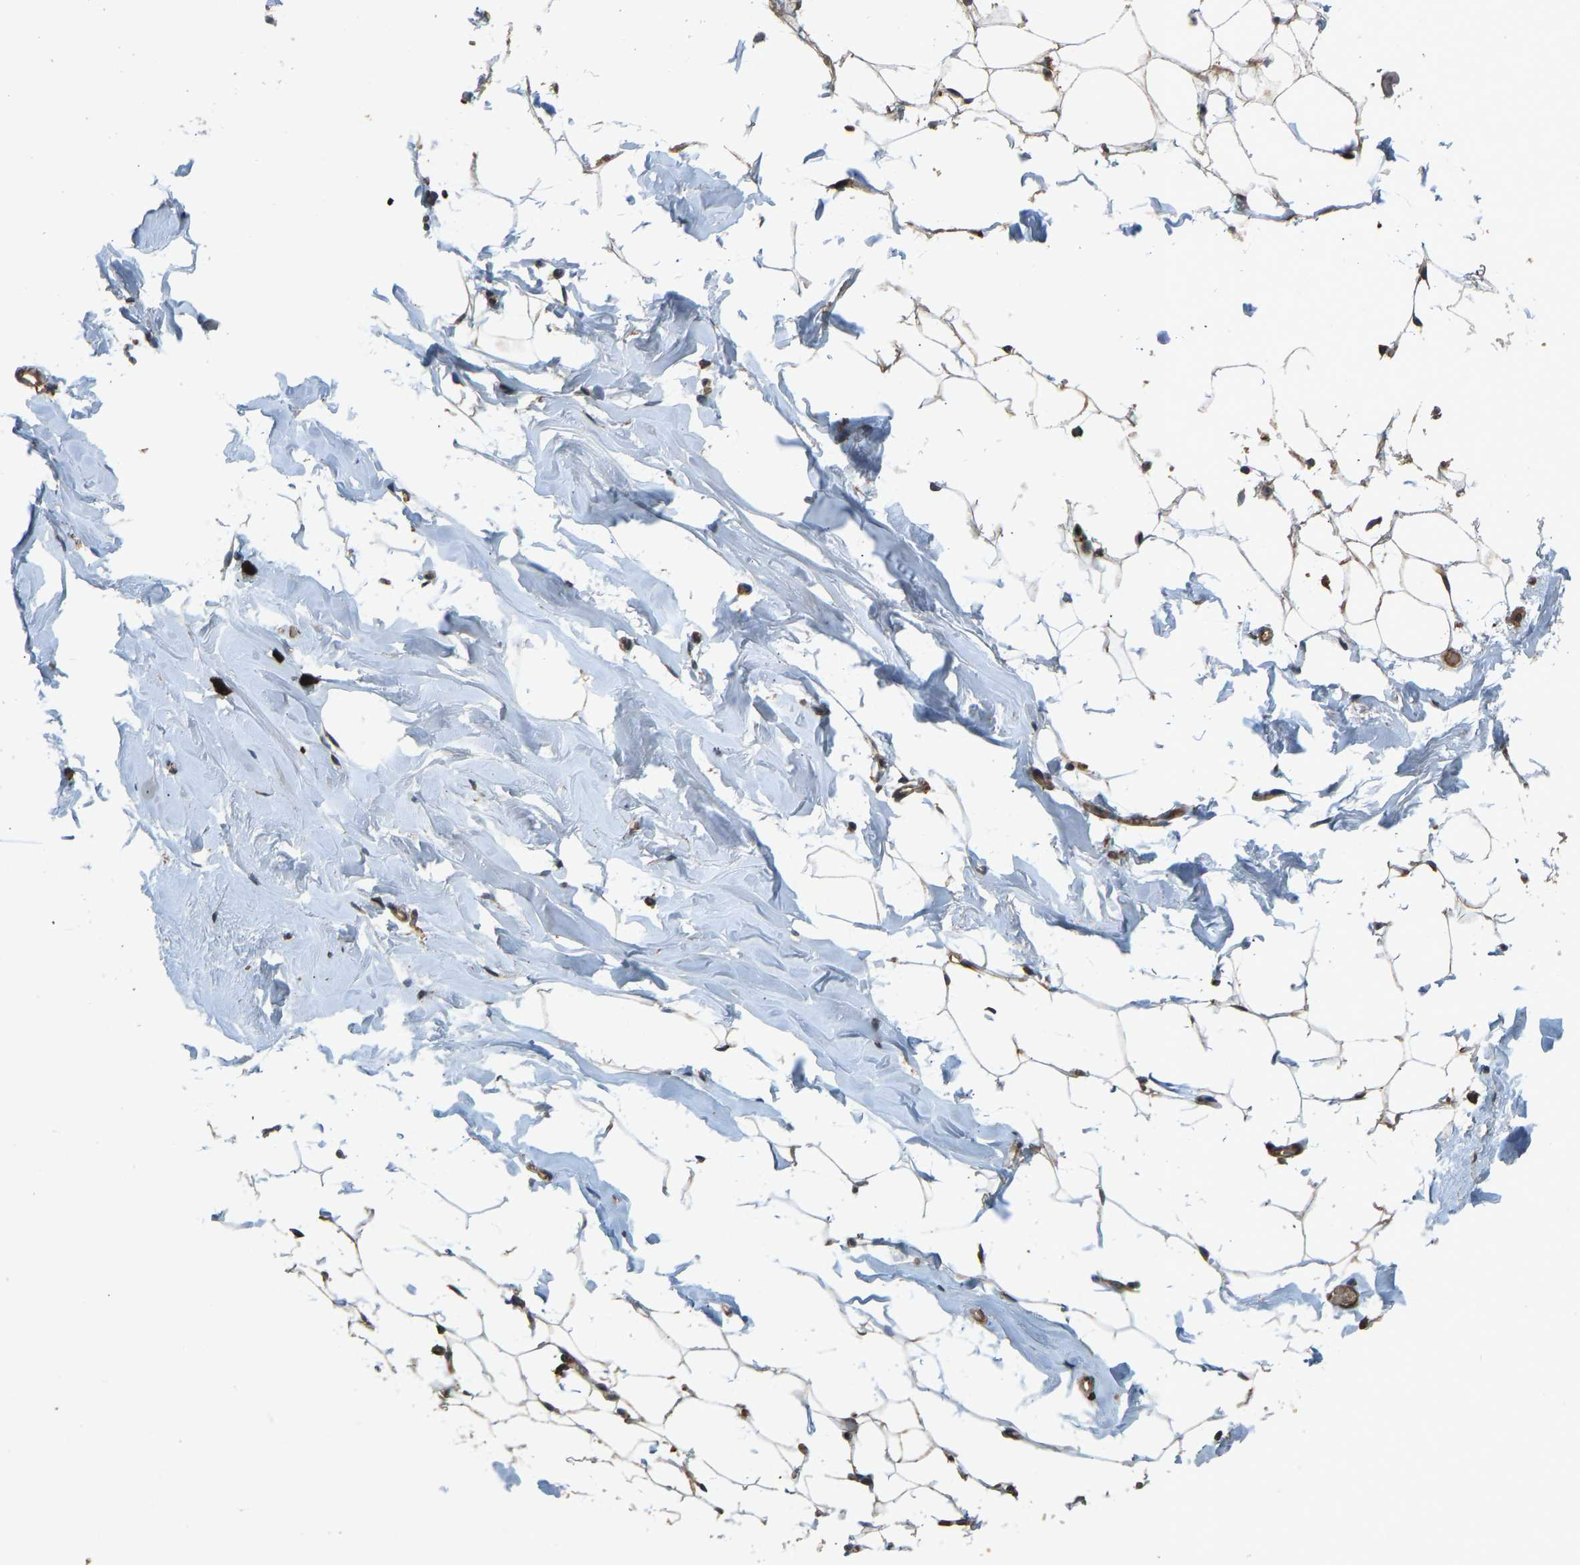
{"staining": {"intensity": "moderate", "quantity": ">75%", "location": "cytoplasmic/membranous"}, "tissue": "adipose tissue", "cell_type": "Adipocytes", "image_type": "normal", "snomed": [{"axis": "morphology", "description": "Normal tissue, NOS"}, {"axis": "topography", "description": "Breast"}, {"axis": "topography", "description": "Soft tissue"}], "caption": "Moderate cytoplasmic/membranous staining for a protein is identified in about >75% of adipocytes of benign adipose tissue using IHC.", "gene": "RPN2", "patient": {"sex": "female", "age": 75}}